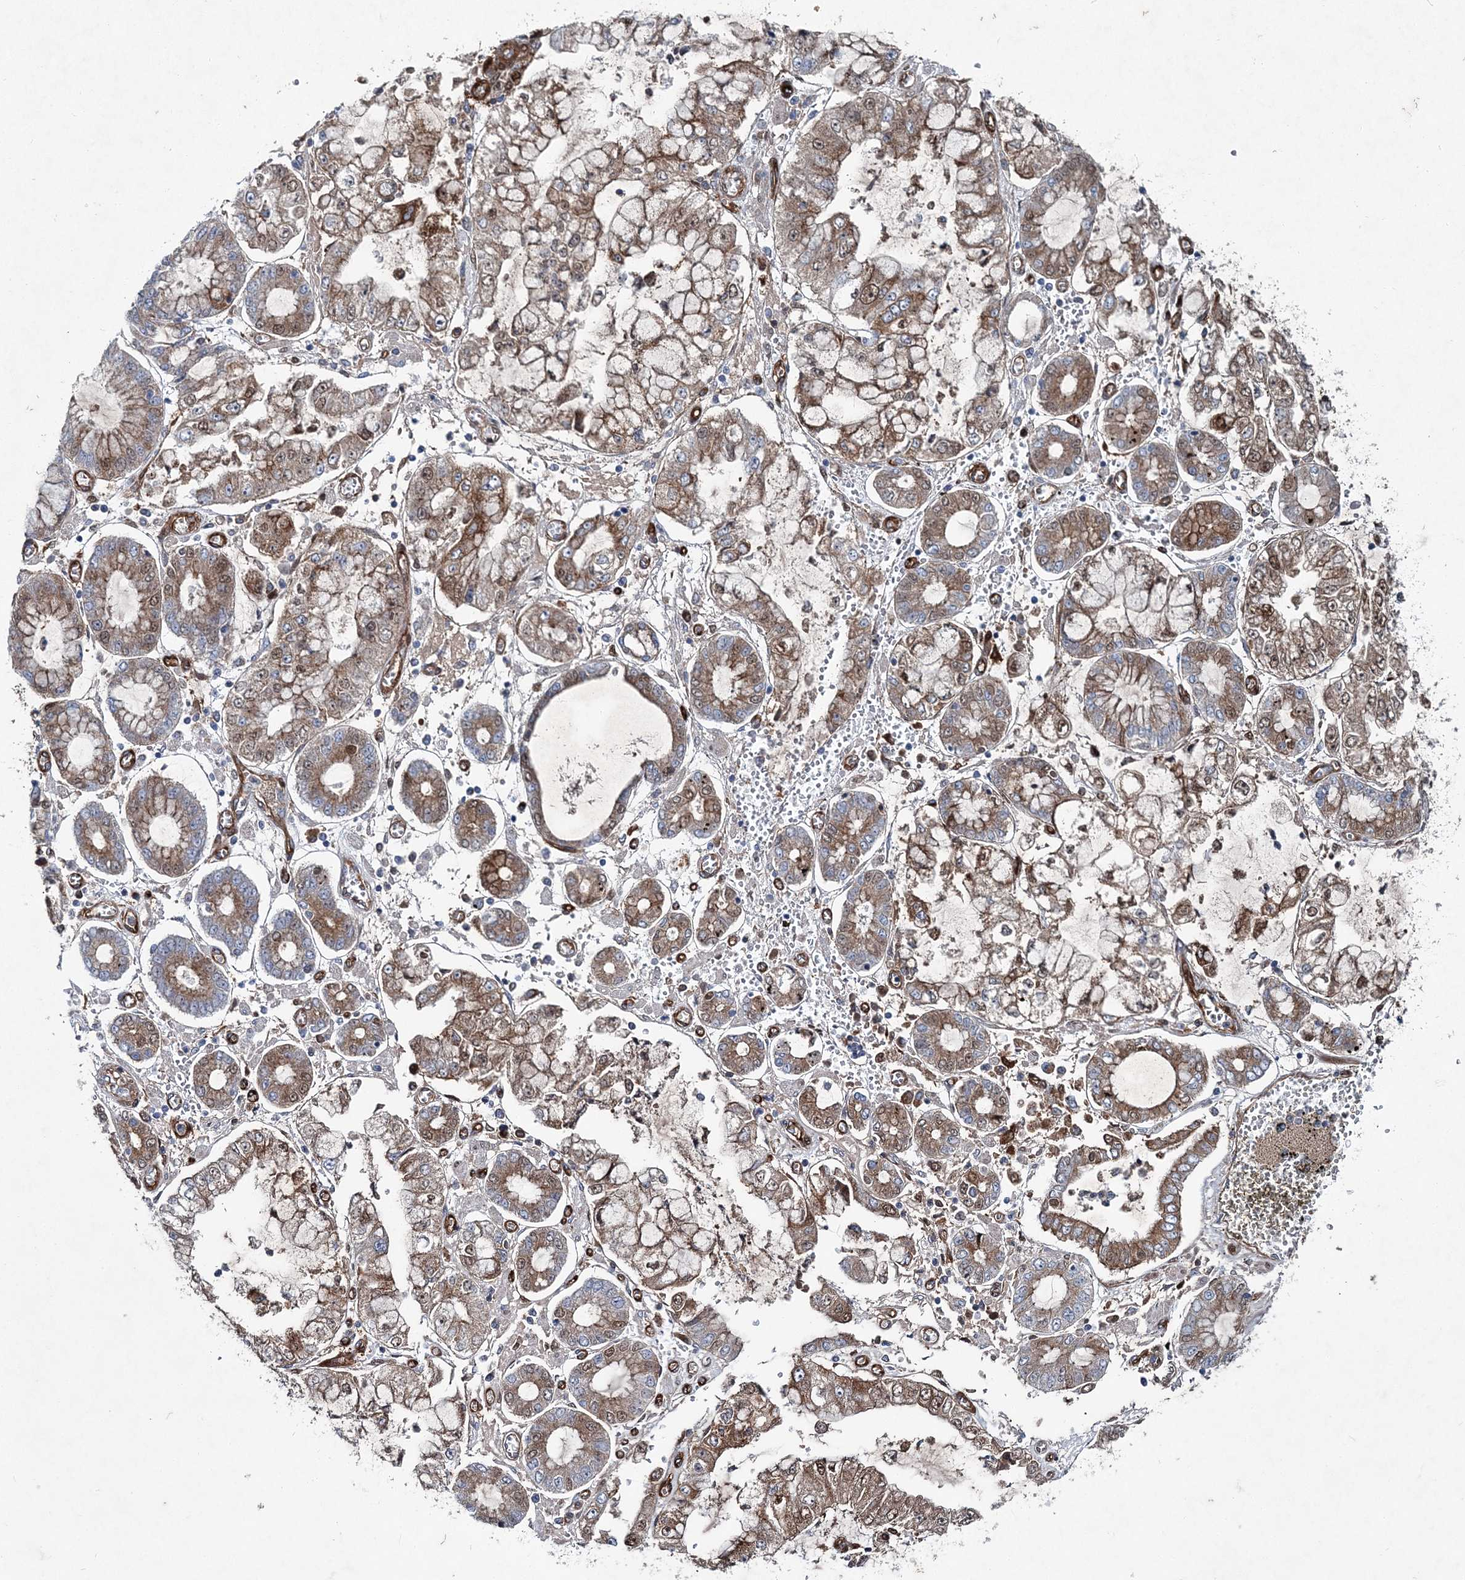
{"staining": {"intensity": "moderate", "quantity": ">75%", "location": "cytoplasmic/membranous,nuclear"}, "tissue": "stomach cancer", "cell_type": "Tumor cells", "image_type": "cancer", "snomed": [{"axis": "morphology", "description": "Adenocarcinoma, NOS"}, {"axis": "topography", "description": "Stomach"}], "caption": "Moderate cytoplasmic/membranous and nuclear protein staining is seen in approximately >75% of tumor cells in stomach cancer (adenocarcinoma). The protein is shown in brown color, while the nuclei are stained blue.", "gene": "SPOPL", "patient": {"sex": "male", "age": 76}}